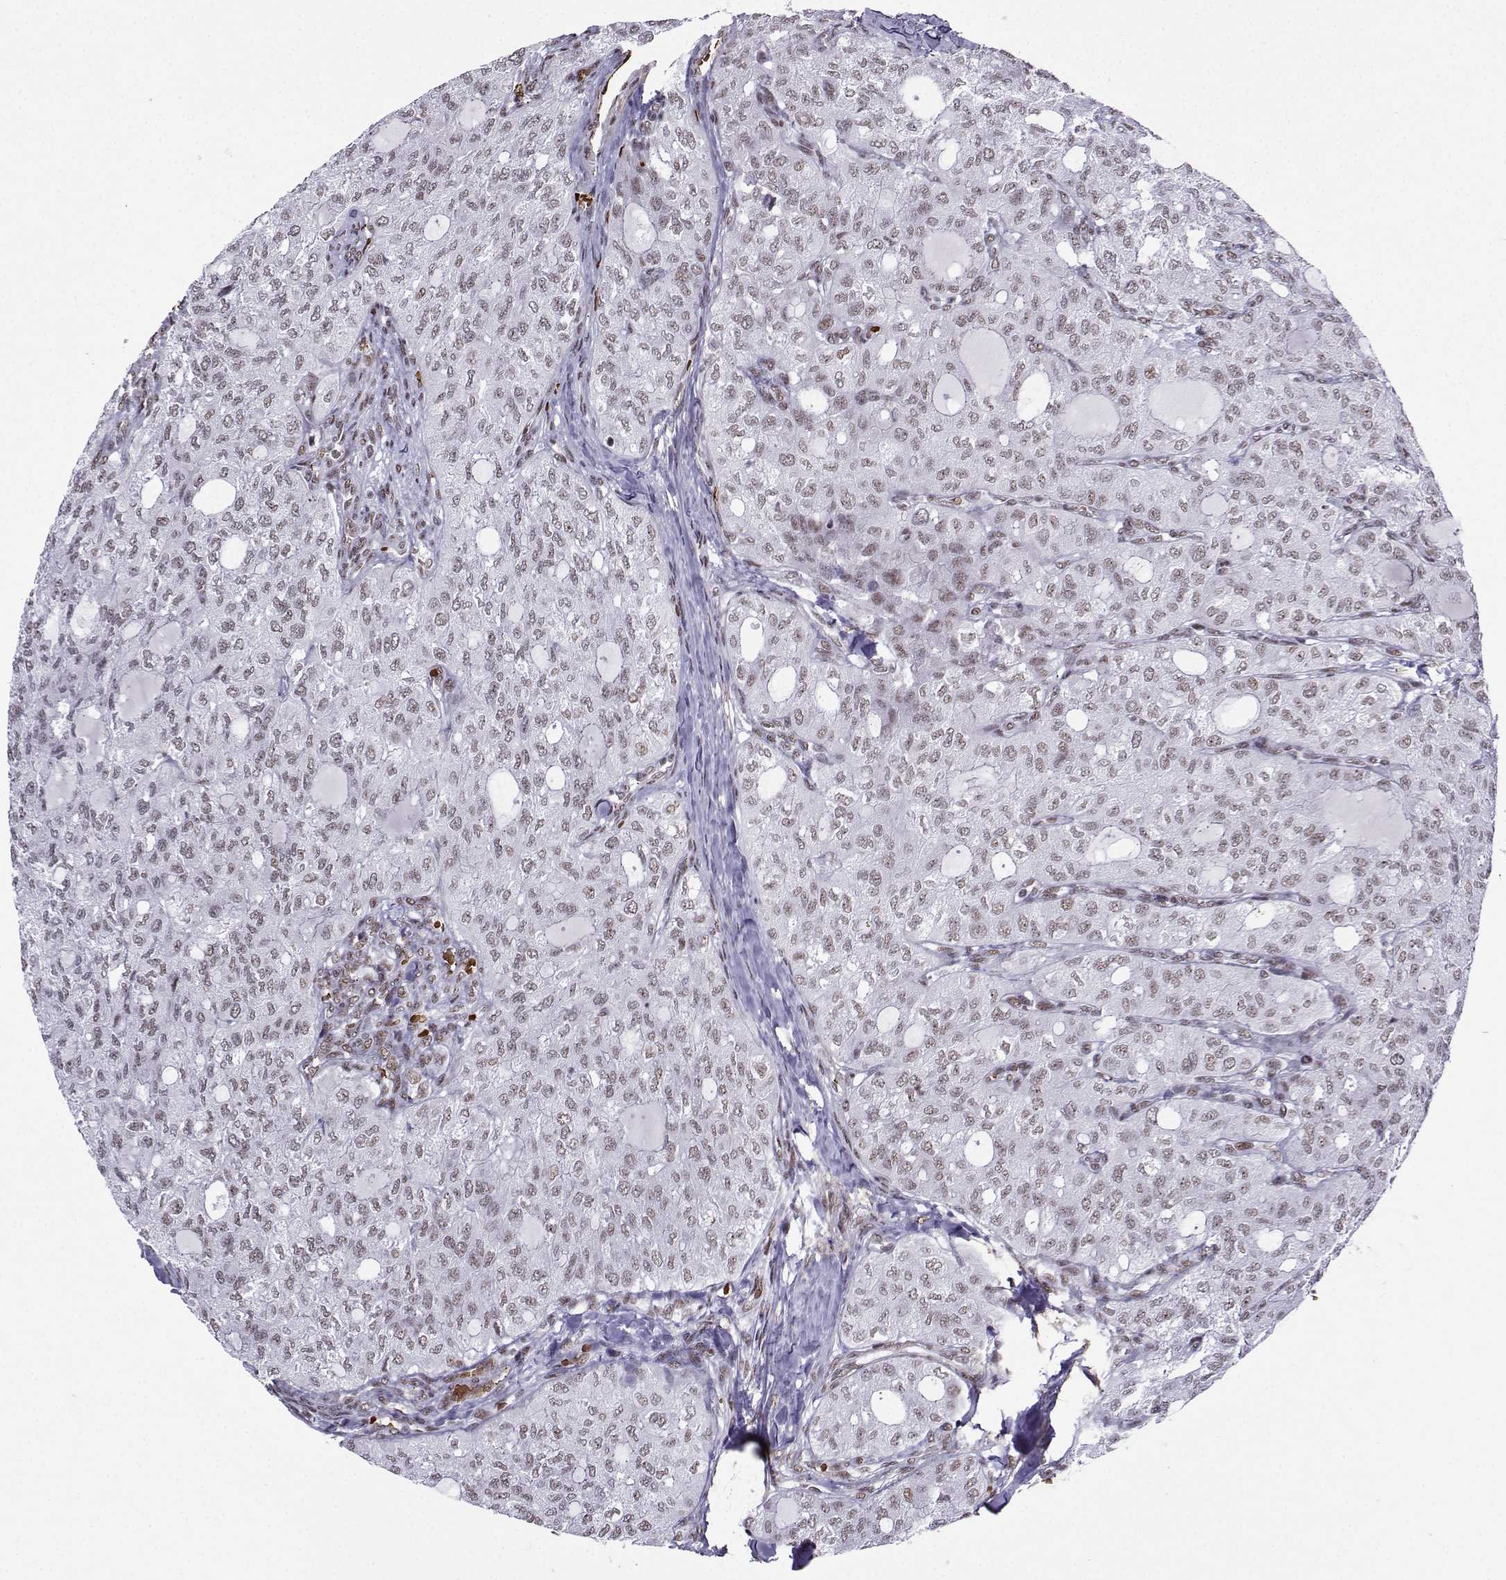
{"staining": {"intensity": "negative", "quantity": "none", "location": "none"}, "tissue": "thyroid cancer", "cell_type": "Tumor cells", "image_type": "cancer", "snomed": [{"axis": "morphology", "description": "Follicular adenoma carcinoma, NOS"}, {"axis": "topography", "description": "Thyroid gland"}], "caption": "DAB immunohistochemical staining of thyroid follicular adenoma carcinoma reveals no significant positivity in tumor cells. (Immunohistochemistry, brightfield microscopy, high magnification).", "gene": "CCNK", "patient": {"sex": "male", "age": 75}}